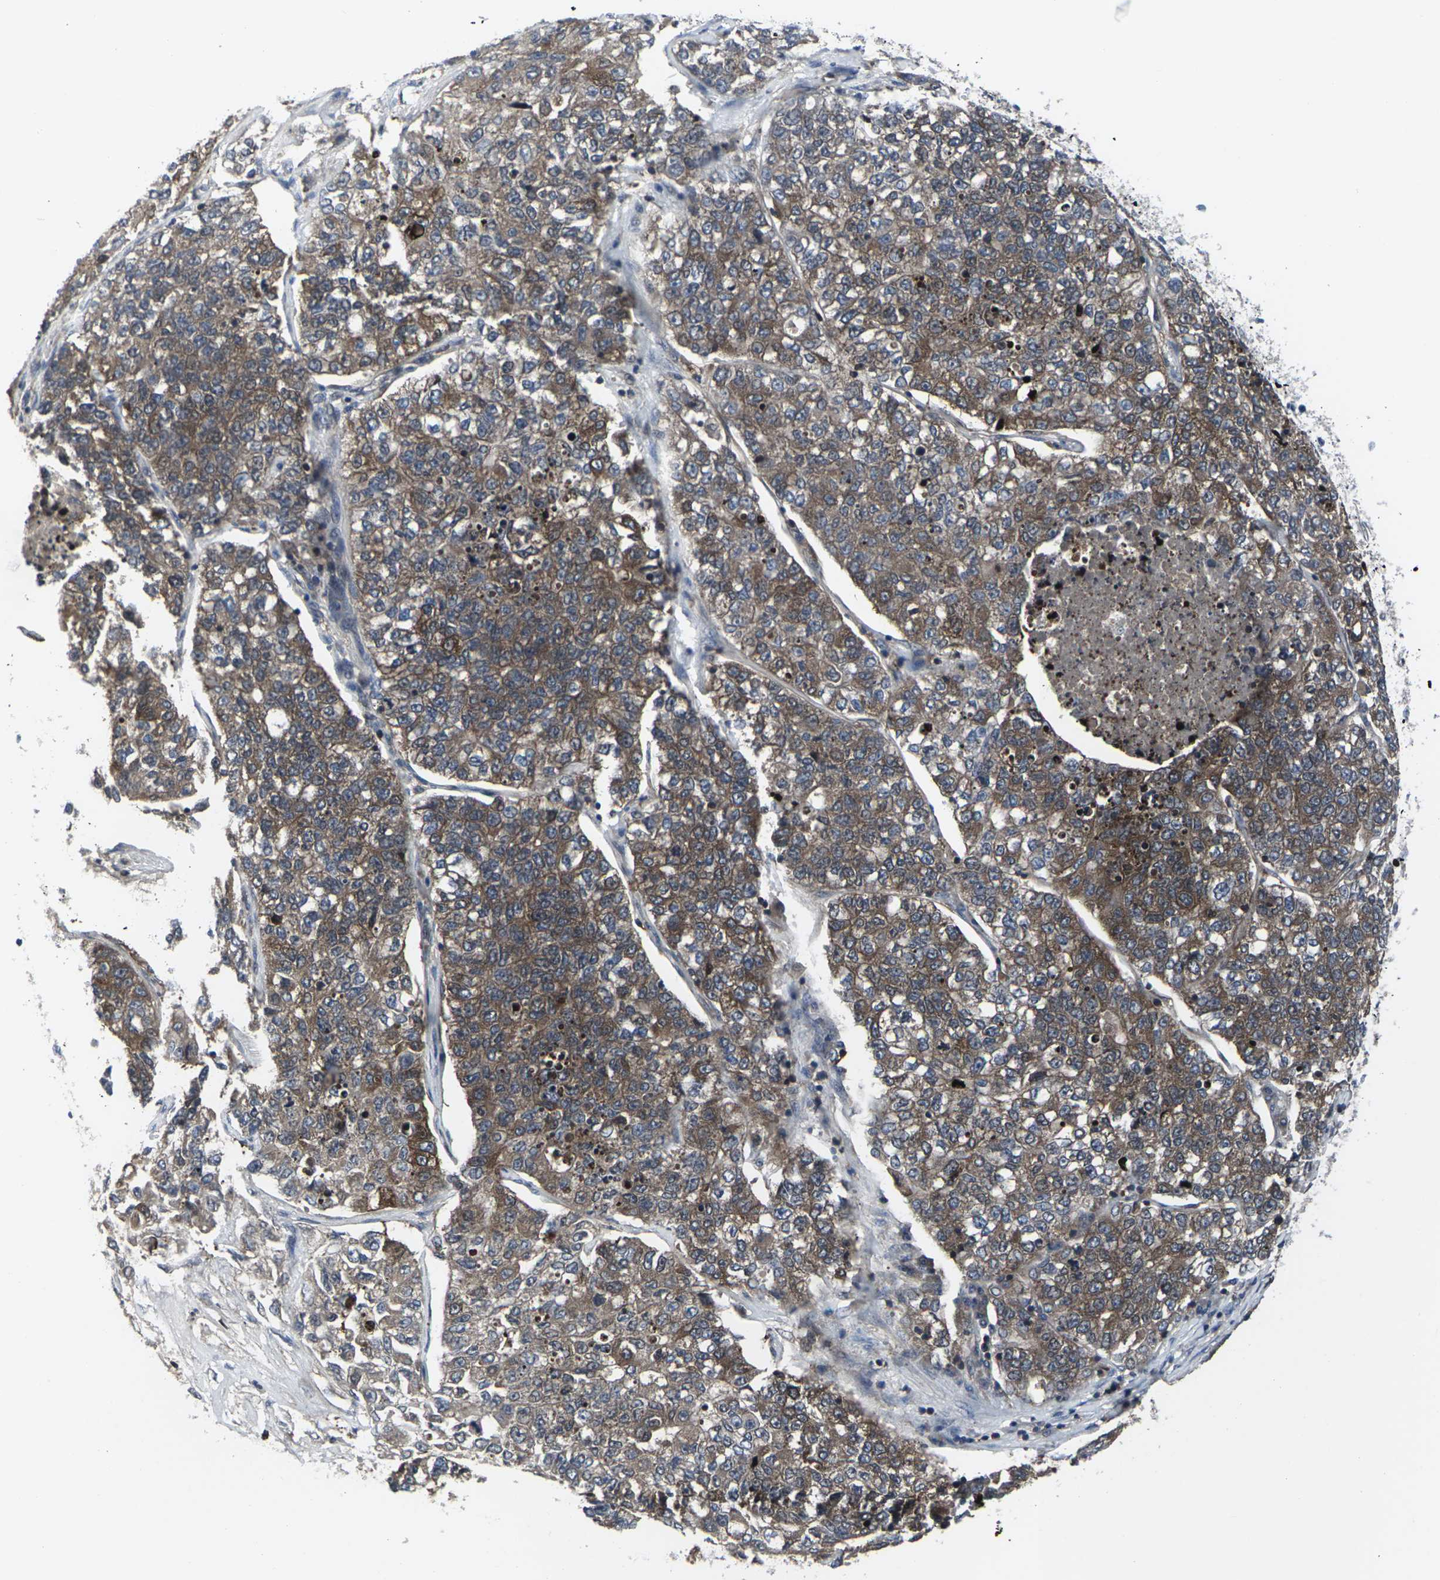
{"staining": {"intensity": "moderate", "quantity": ">75%", "location": "cytoplasmic/membranous"}, "tissue": "lung cancer", "cell_type": "Tumor cells", "image_type": "cancer", "snomed": [{"axis": "morphology", "description": "Adenocarcinoma, NOS"}, {"axis": "topography", "description": "Lung"}], "caption": "Adenocarcinoma (lung) stained with a brown dye reveals moderate cytoplasmic/membranous positive expression in about >75% of tumor cells.", "gene": "HPRT1", "patient": {"sex": "male", "age": 49}}